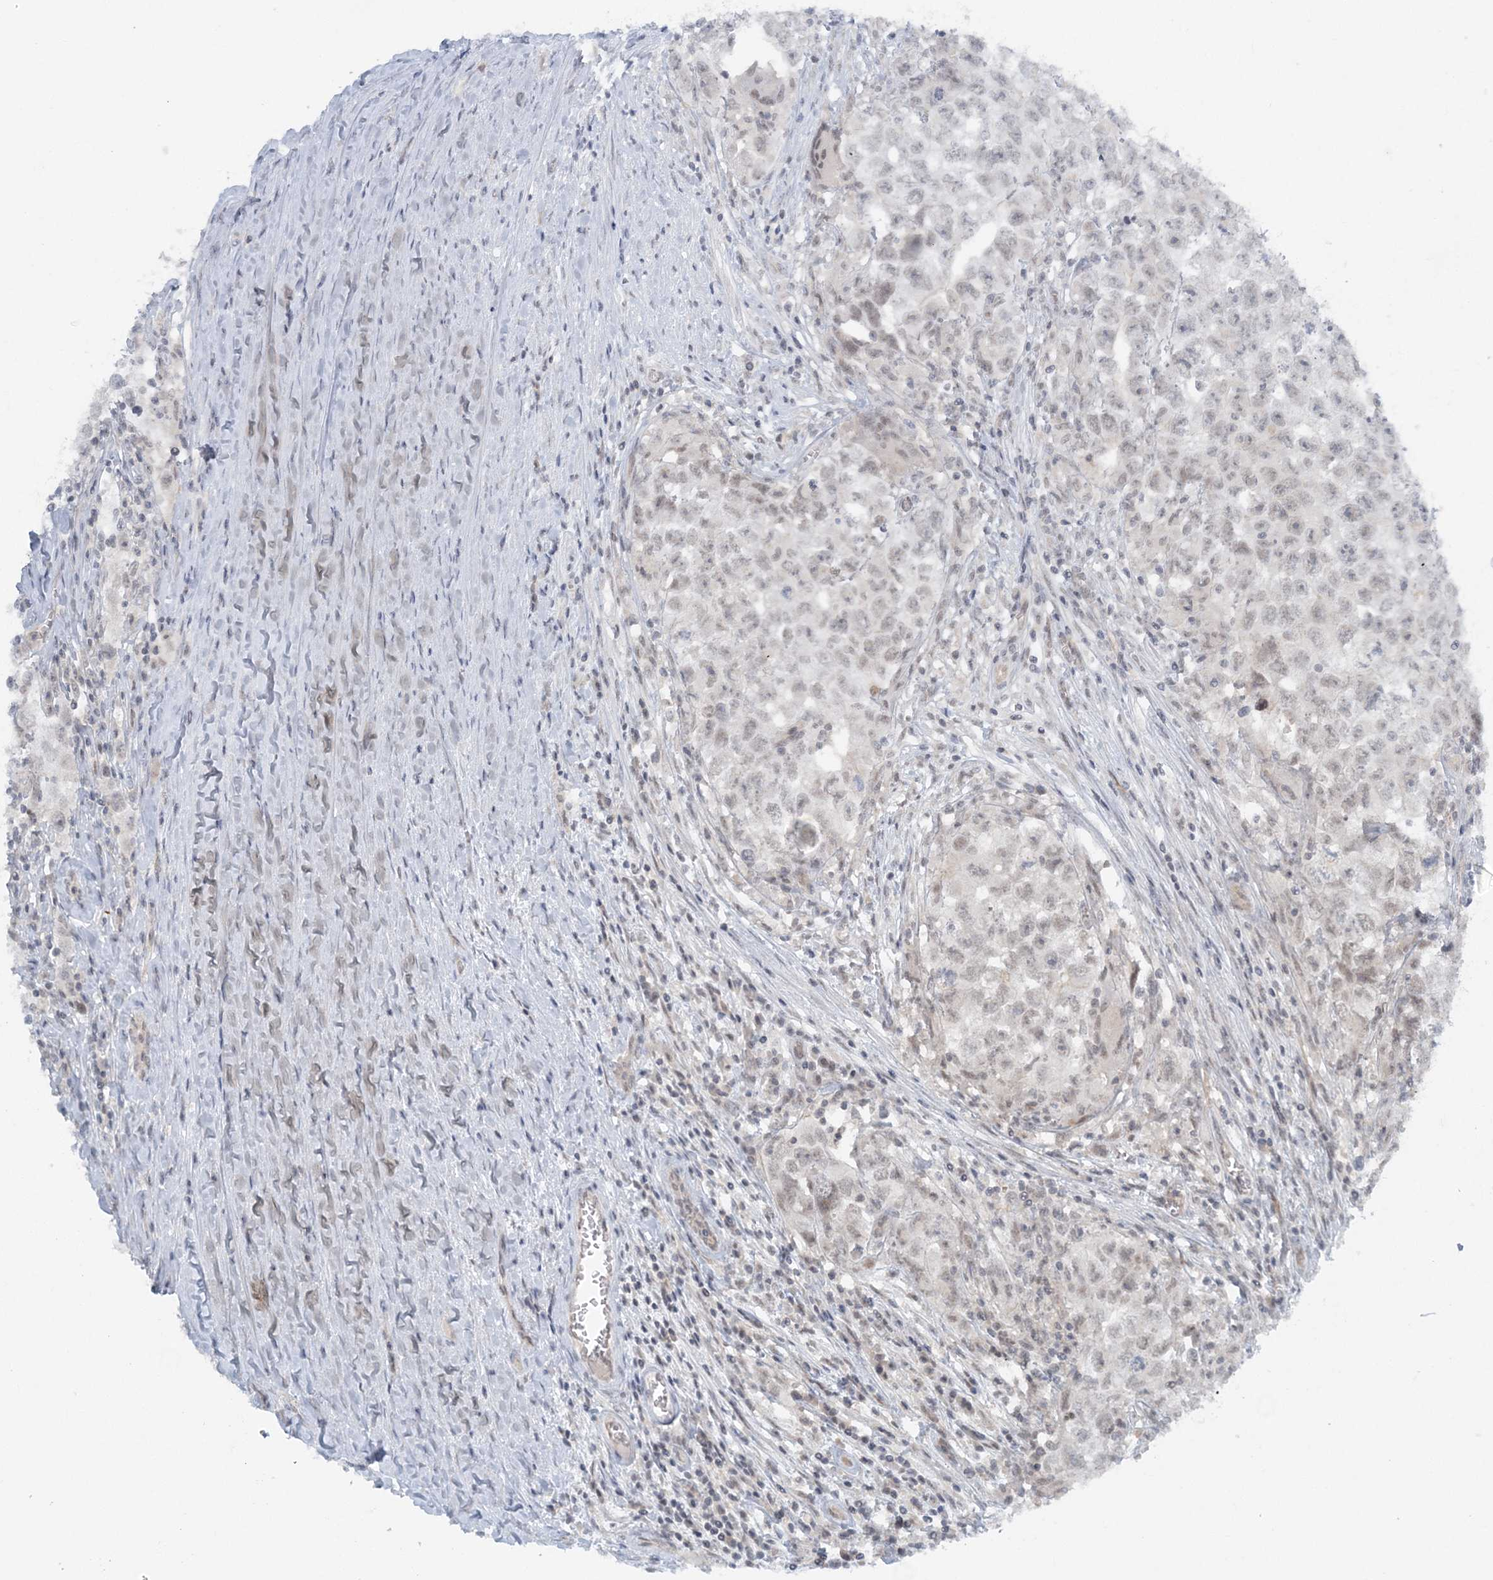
{"staining": {"intensity": "weak", "quantity": "<25%", "location": "nuclear"}, "tissue": "testis cancer", "cell_type": "Tumor cells", "image_type": "cancer", "snomed": [{"axis": "morphology", "description": "Seminoma, NOS"}, {"axis": "morphology", "description": "Carcinoma, Embryonal, NOS"}, {"axis": "topography", "description": "Testis"}], "caption": "Immunohistochemical staining of human seminoma (testis) exhibits no significant positivity in tumor cells.", "gene": "ATP11A", "patient": {"sex": "male", "age": 43}}